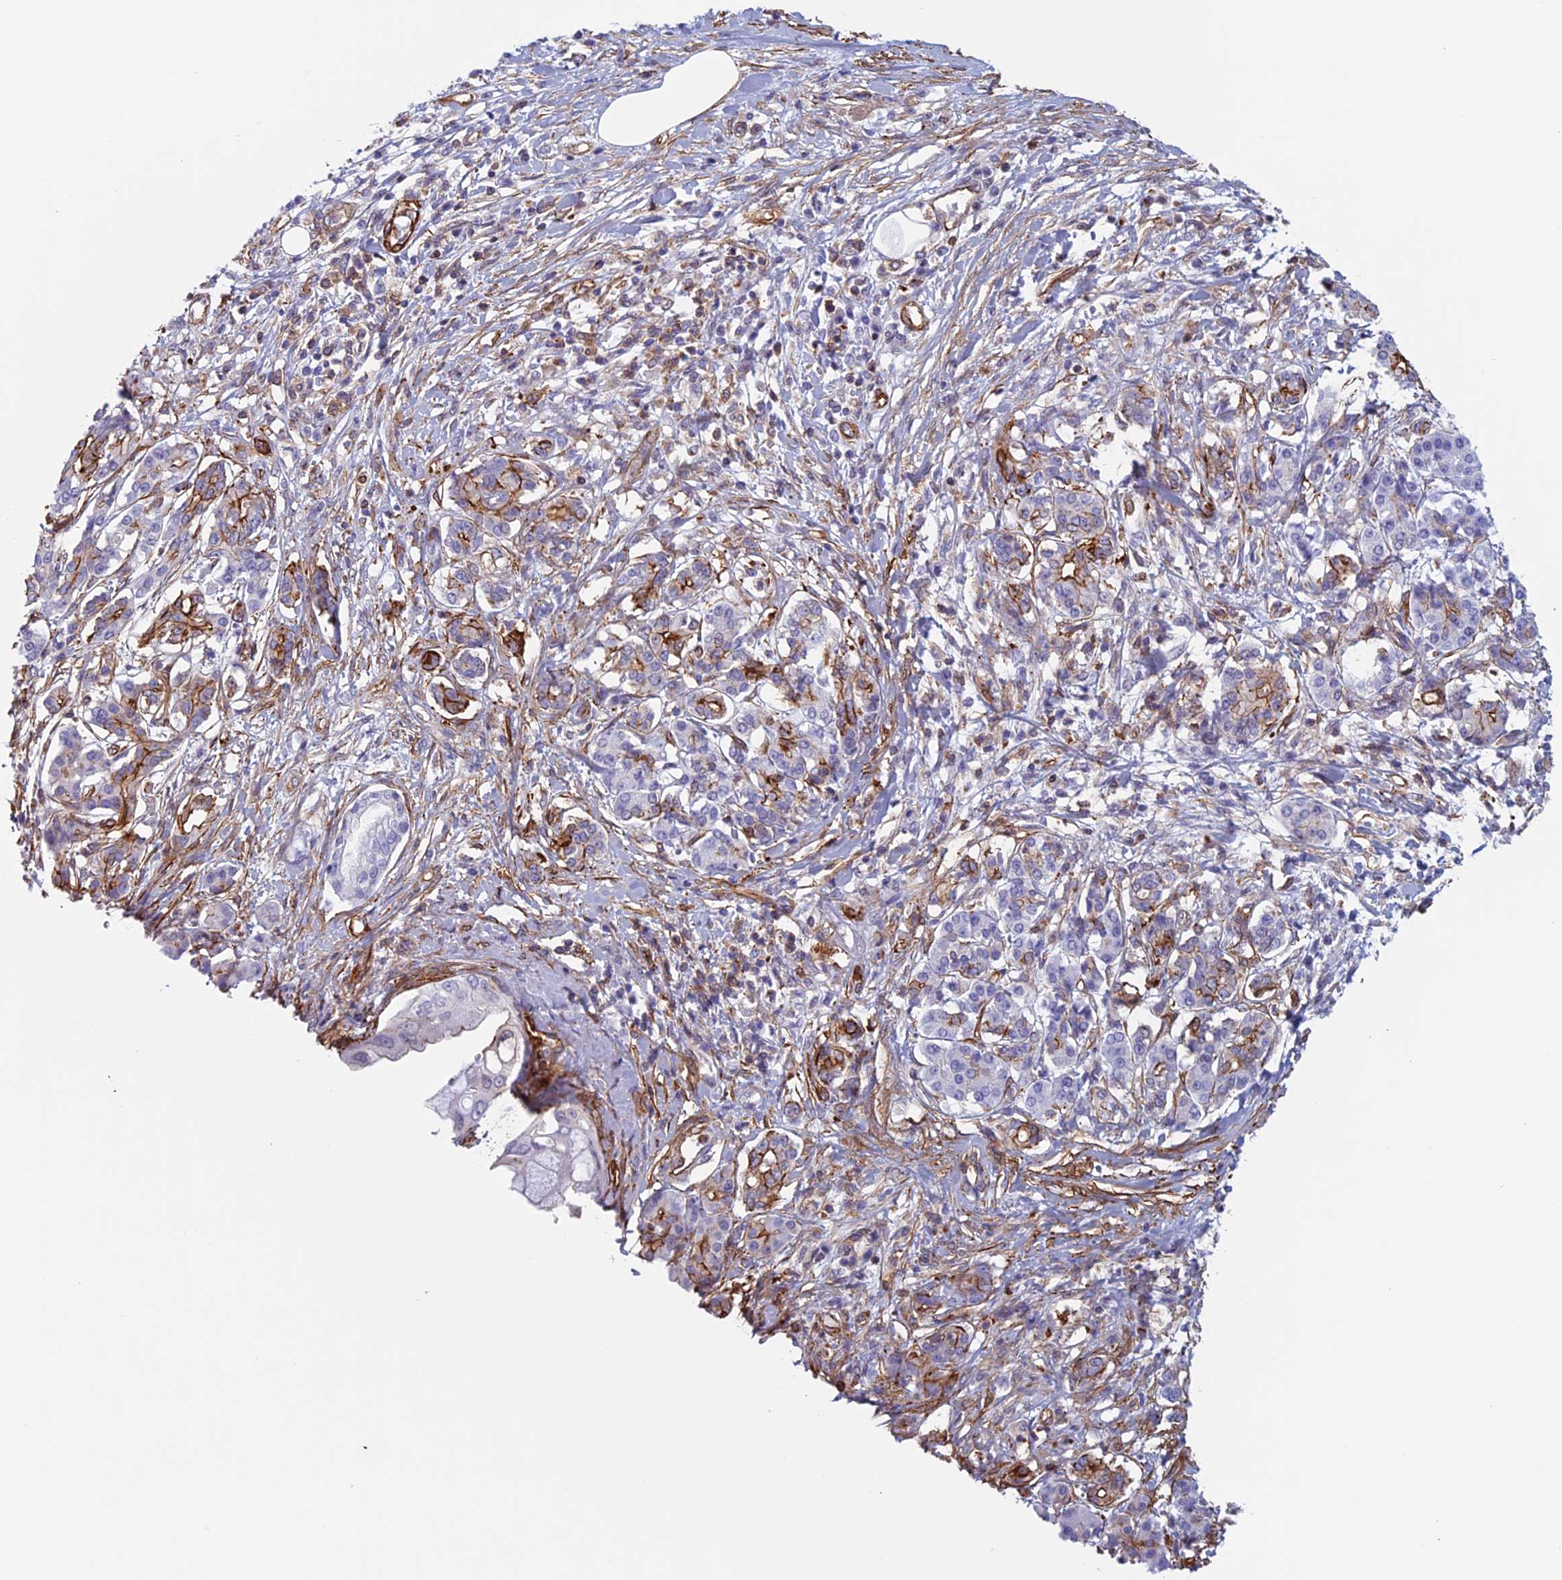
{"staining": {"intensity": "moderate", "quantity": "<25%", "location": "cytoplasmic/membranous"}, "tissue": "pancreatic cancer", "cell_type": "Tumor cells", "image_type": "cancer", "snomed": [{"axis": "morphology", "description": "Adenocarcinoma, NOS"}, {"axis": "topography", "description": "Pancreas"}], "caption": "Moderate cytoplasmic/membranous positivity for a protein is present in approximately <25% of tumor cells of pancreatic cancer (adenocarcinoma) using IHC.", "gene": "ANGPTL2", "patient": {"sex": "female", "age": 56}}